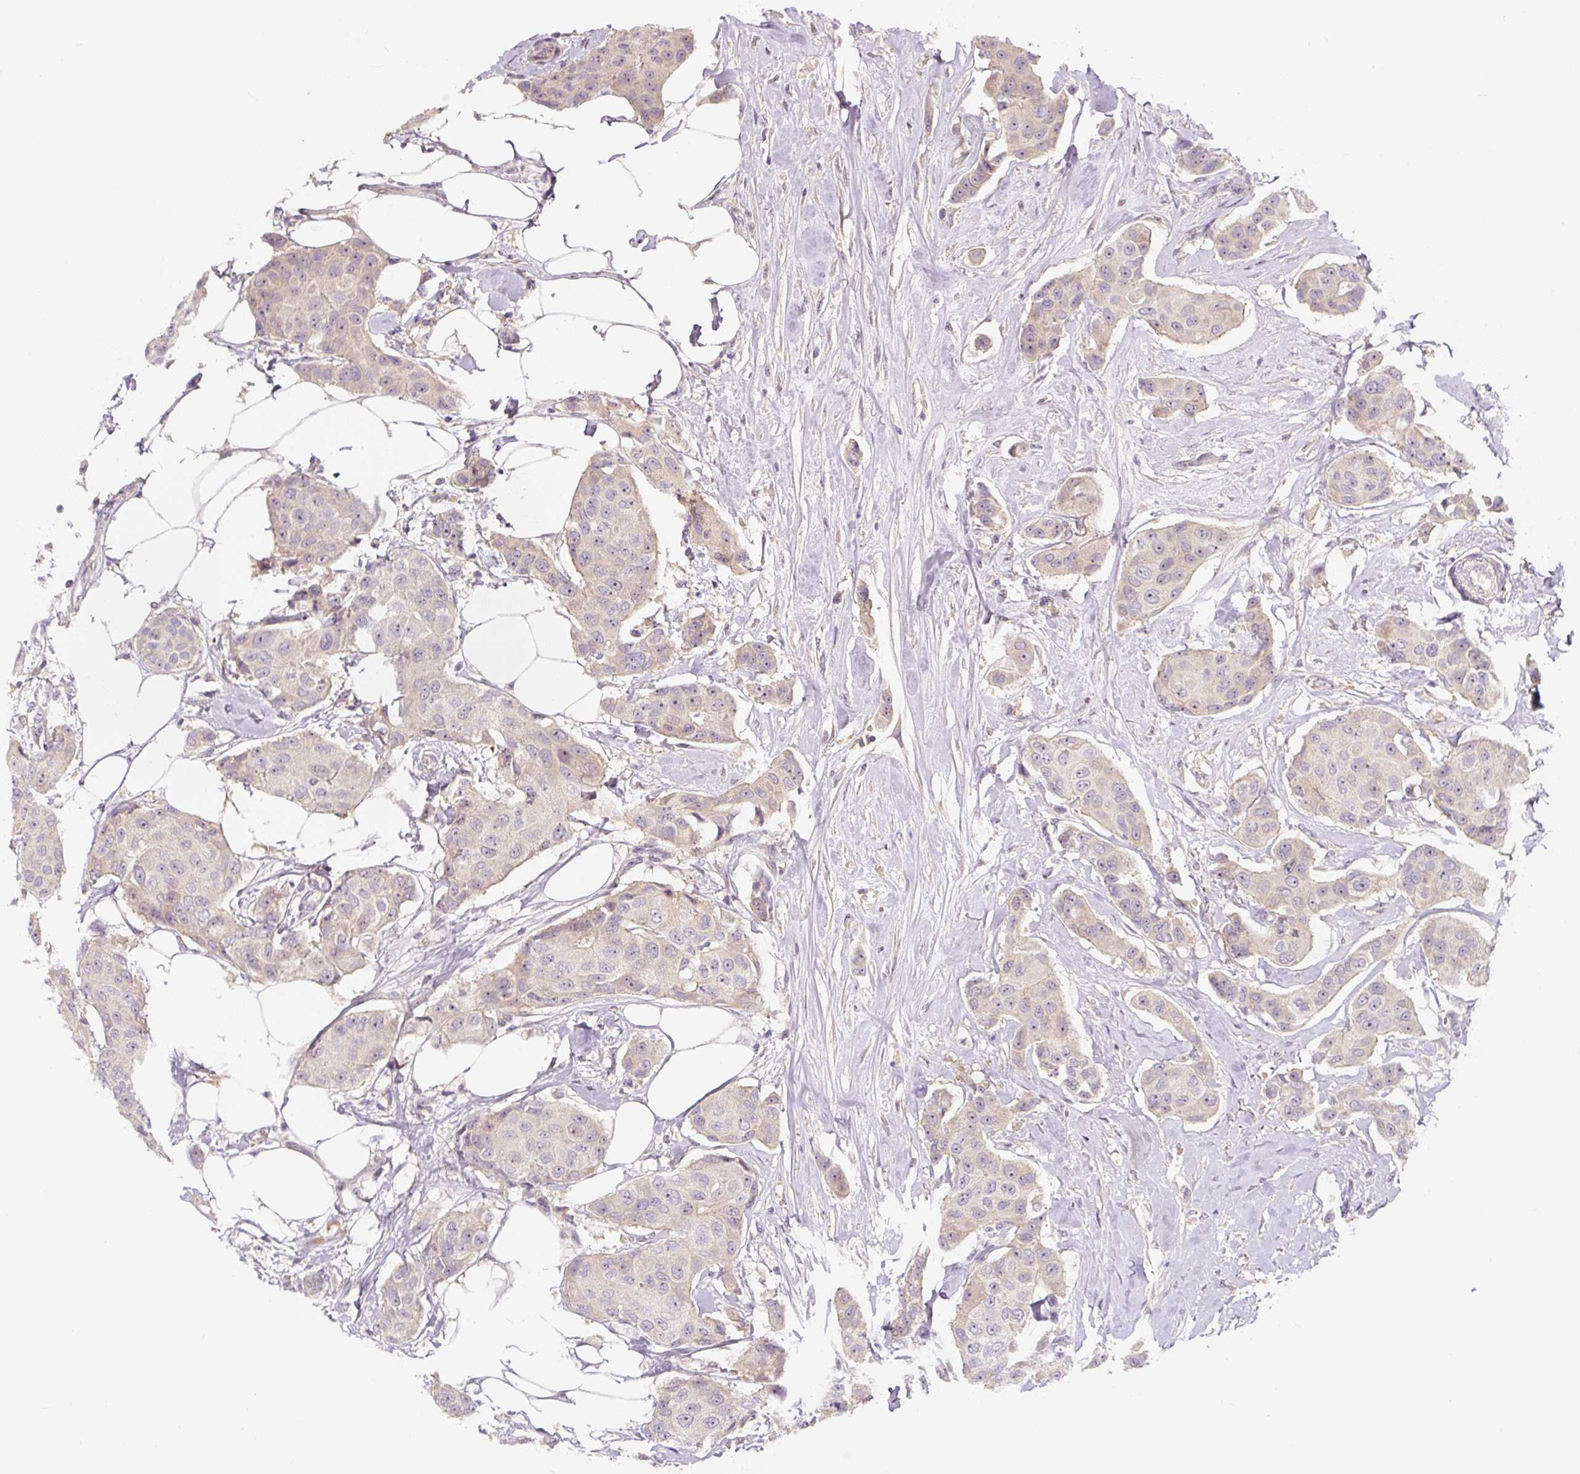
{"staining": {"intensity": "weak", "quantity": "25%-75%", "location": "nuclear"}, "tissue": "breast cancer", "cell_type": "Tumor cells", "image_type": "cancer", "snomed": [{"axis": "morphology", "description": "Duct carcinoma"}, {"axis": "topography", "description": "Breast"}, {"axis": "topography", "description": "Lymph node"}], "caption": "The immunohistochemical stain labels weak nuclear positivity in tumor cells of breast cancer (invasive ductal carcinoma) tissue.", "gene": "PWWP3B", "patient": {"sex": "female", "age": 80}}